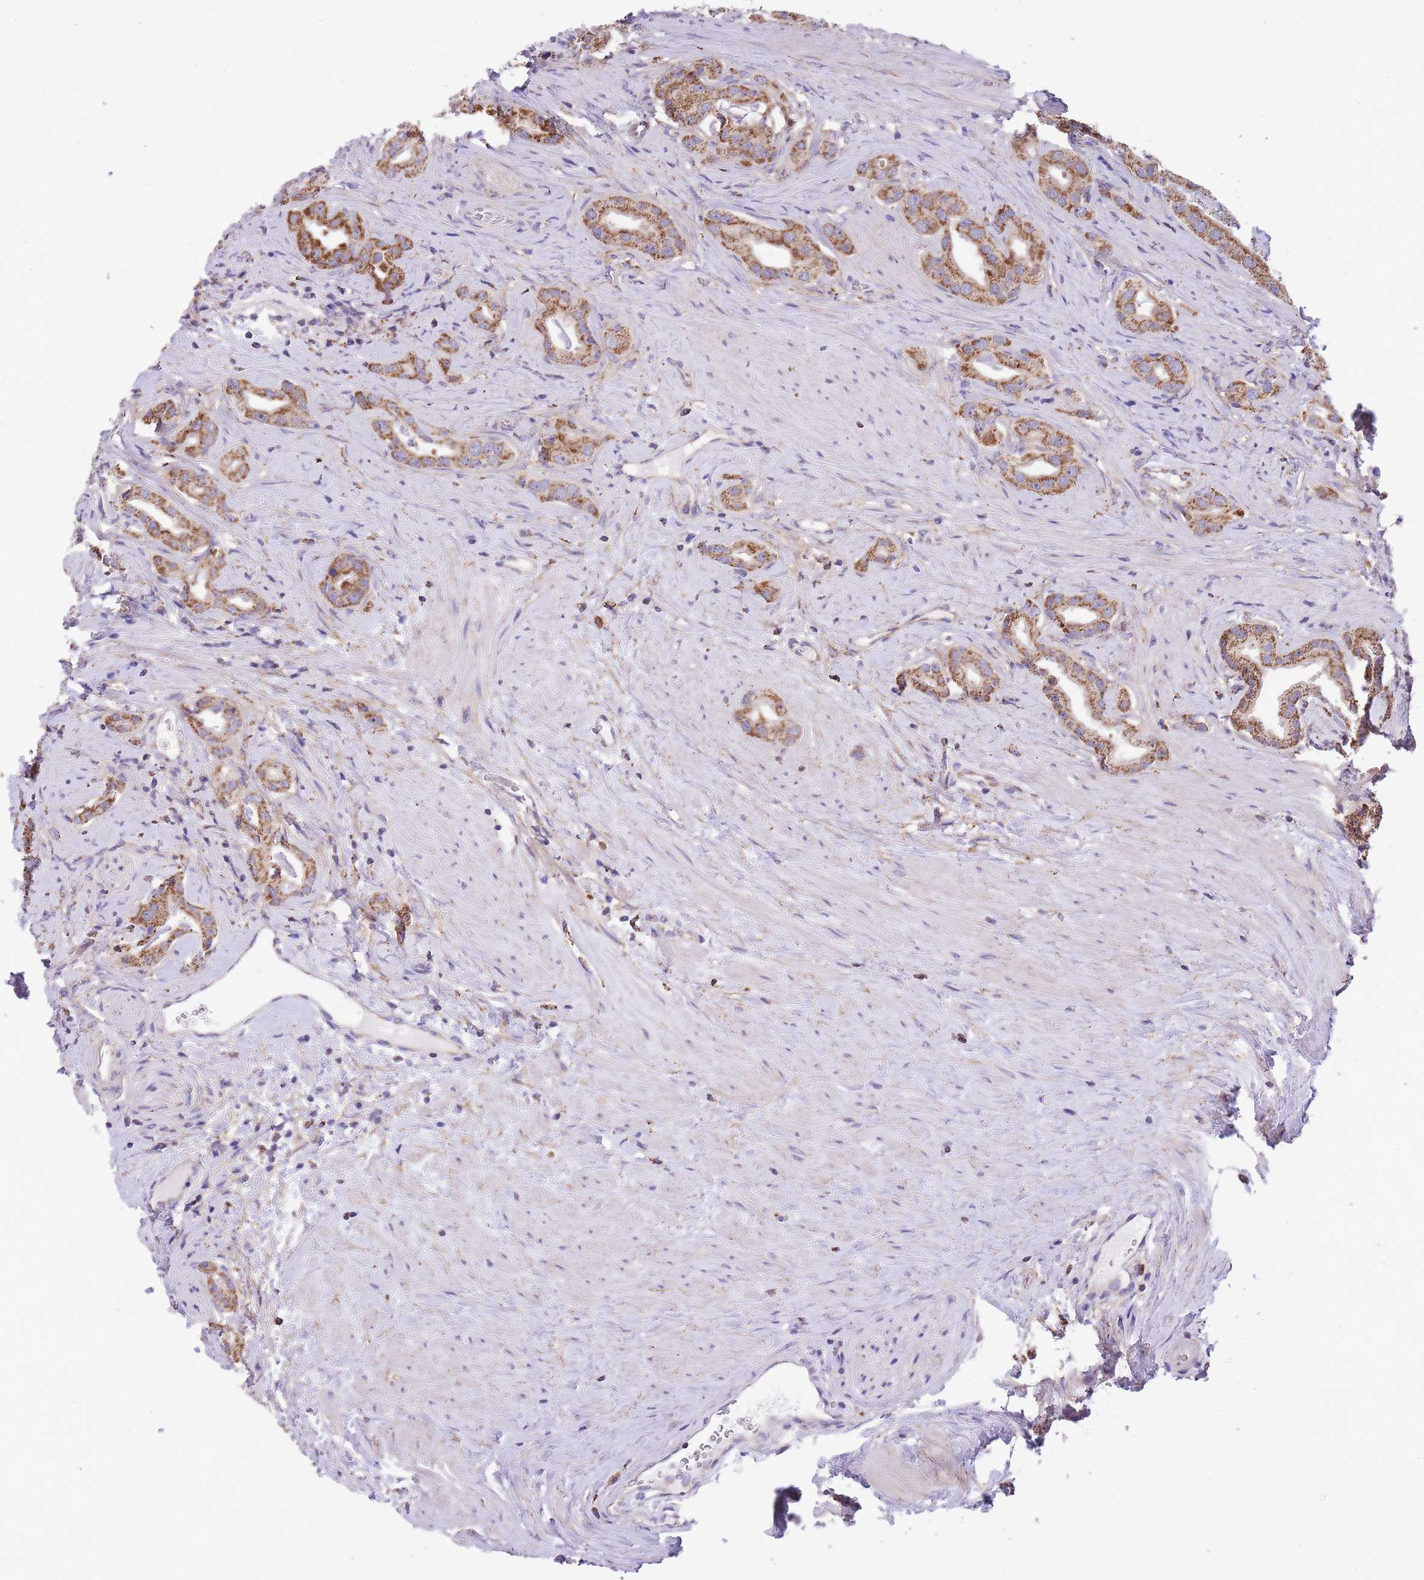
{"staining": {"intensity": "moderate", "quantity": ">75%", "location": "cytoplasmic/membranous"}, "tissue": "prostate cancer", "cell_type": "Tumor cells", "image_type": "cancer", "snomed": [{"axis": "morphology", "description": "Adenocarcinoma, High grade"}, {"axis": "topography", "description": "Prostate"}], "caption": "Immunohistochemistry (IHC) histopathology image of prostate cancer stained for a protein (brown), which demonstrates medium levels of moderate cytoplasmic/membranous expression in about >75% of tumor cells.", "gene": "ST3GAL3", "patient": {"sex": "male", "age": 63}}